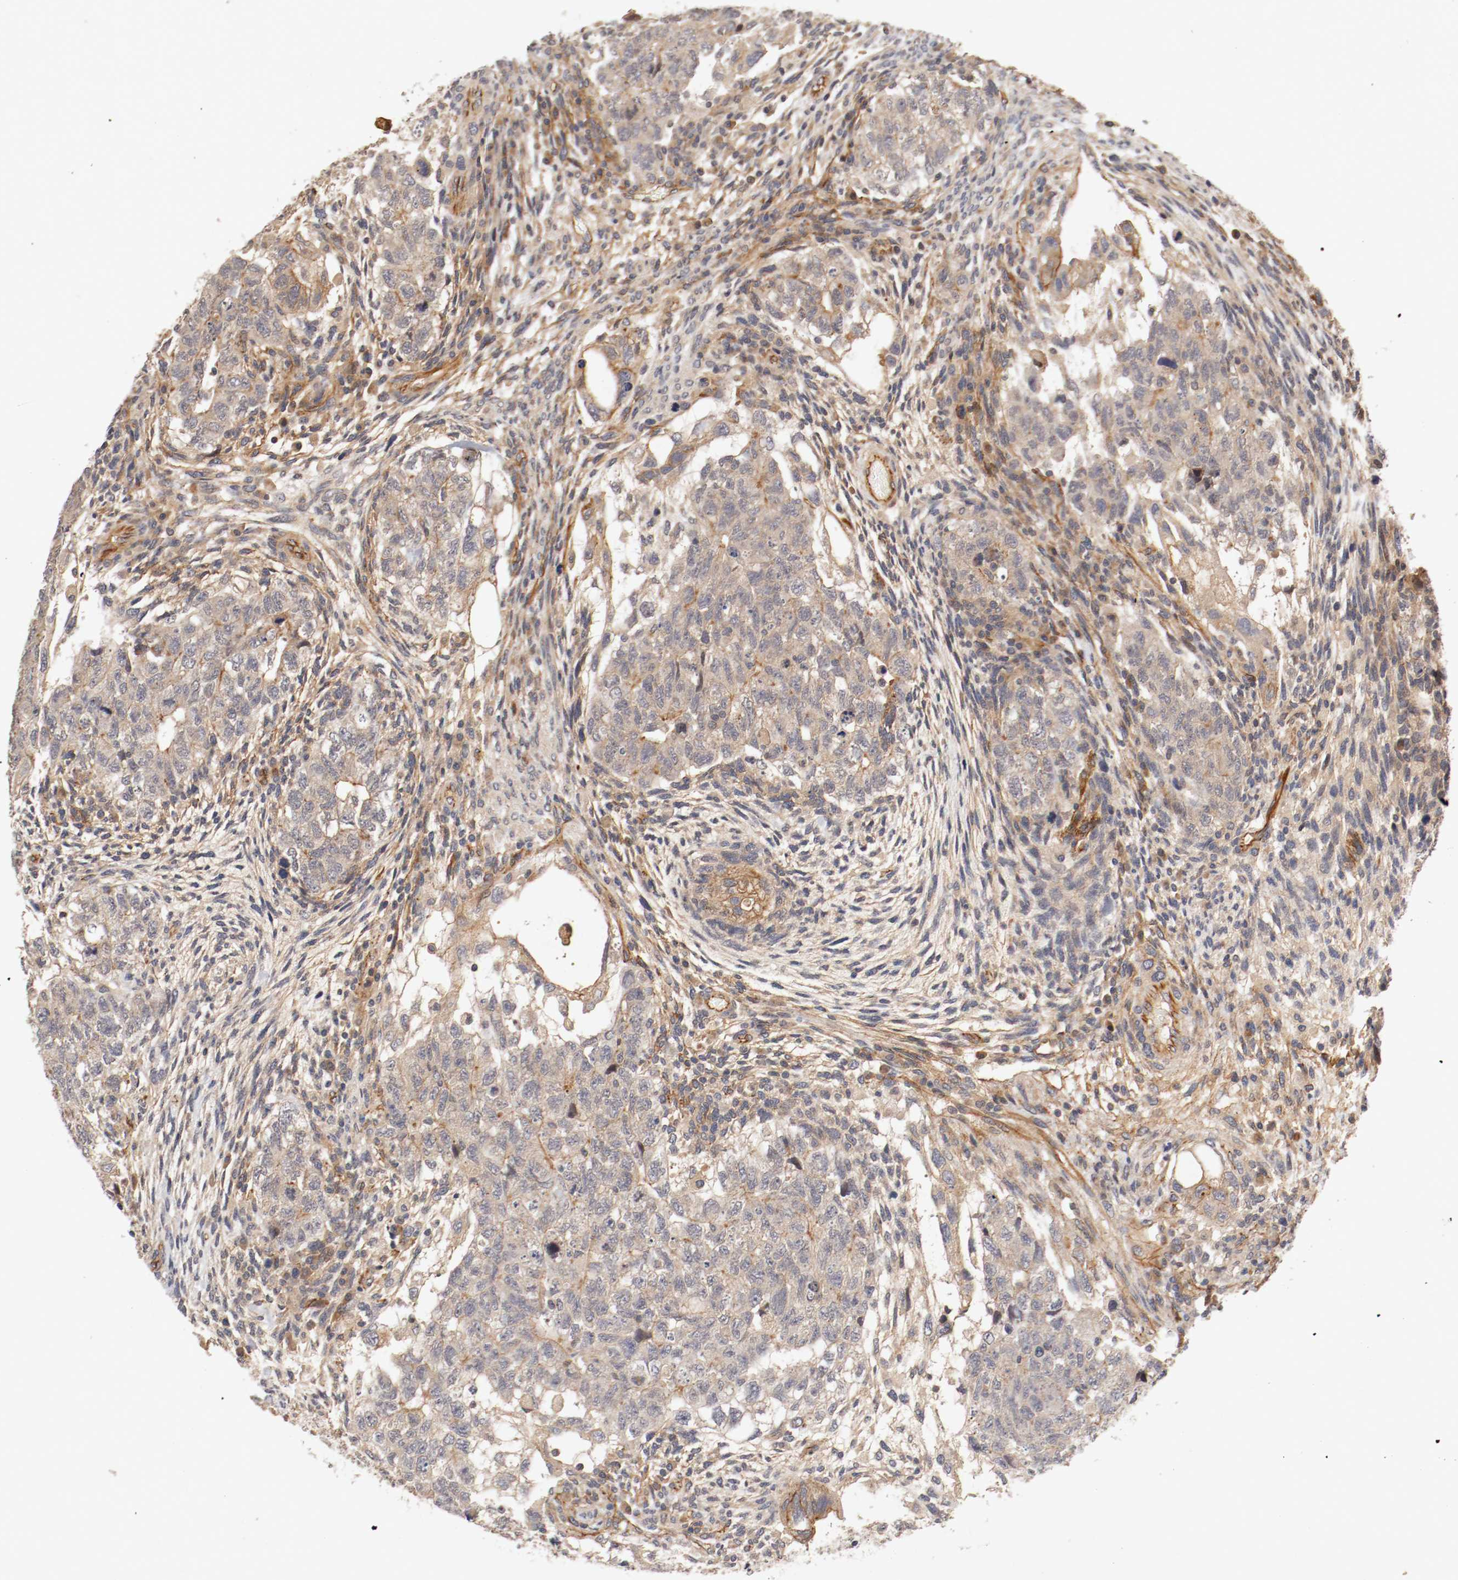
{"staining": {"intensity": "weak", "quantity": "25%-75%", "location": "cytoplasmic/membranous"}, "tissue": "testis cancer", "cell_type": "Tumor cells", "image_type": "cancer", "snomed": [{"axis": "morphology", "description": "Normal tissue, NOS"}, {"axis": "morphology", "description": "Carcinoma, Embryonal, NOS"}, {"axis": "topography", "description": "Testis"}], "caption": "Brown immunohistochemical staining in testis embryonal carcinoma exhibits weak cytoplasmic/membranous staining in approximately 25%-75% of tumor cells. Immunohistochemistry (ihc) stains the protein in brown and the nuclei are stained blue.", "gene": "TYK2", "patient": {"sex": "male", "age": 36}}